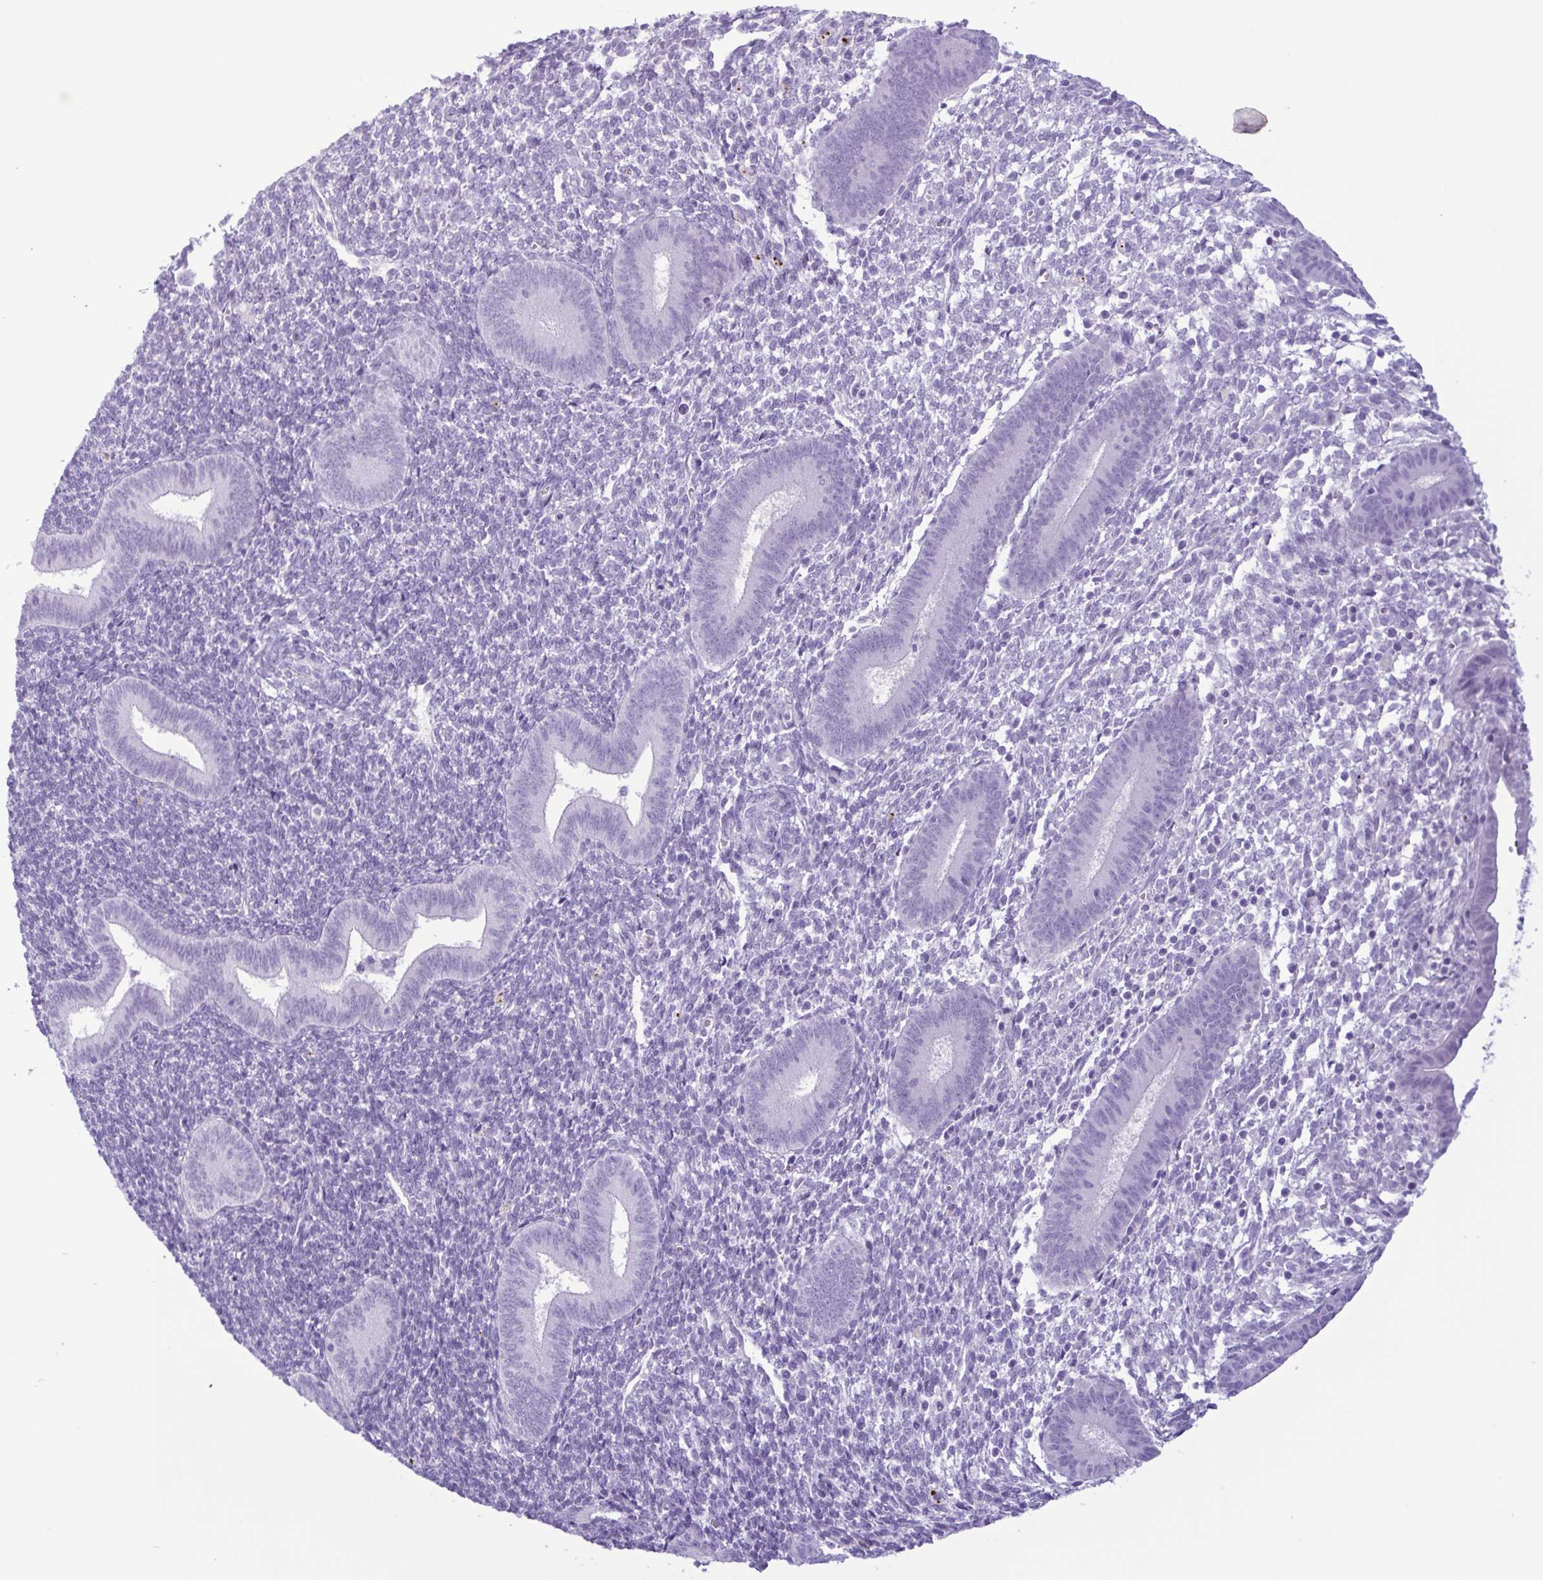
{"staining": {"intensity": "negative", "quantity": "none", "location": "none"}, "tissue": "endometrium", "cell_type": "Cells in endometrial stroma", "image_type": "normal", "snomed": [{"axis": "morphology", "description": "Normal tissue, NOS"}, {"axis": "topography", "description": "Endometrium"}], "caption": "This is a micrograph of immunohistochemistry staining of unremarkable endometrium, which shows no expression in cells in endometrial stroma. (DAB (3,3'-diaminobenzidine) immunohistochemistry, high magnification).", "gene": "LTF", "patient": {"sex": "female", "age": 25}}